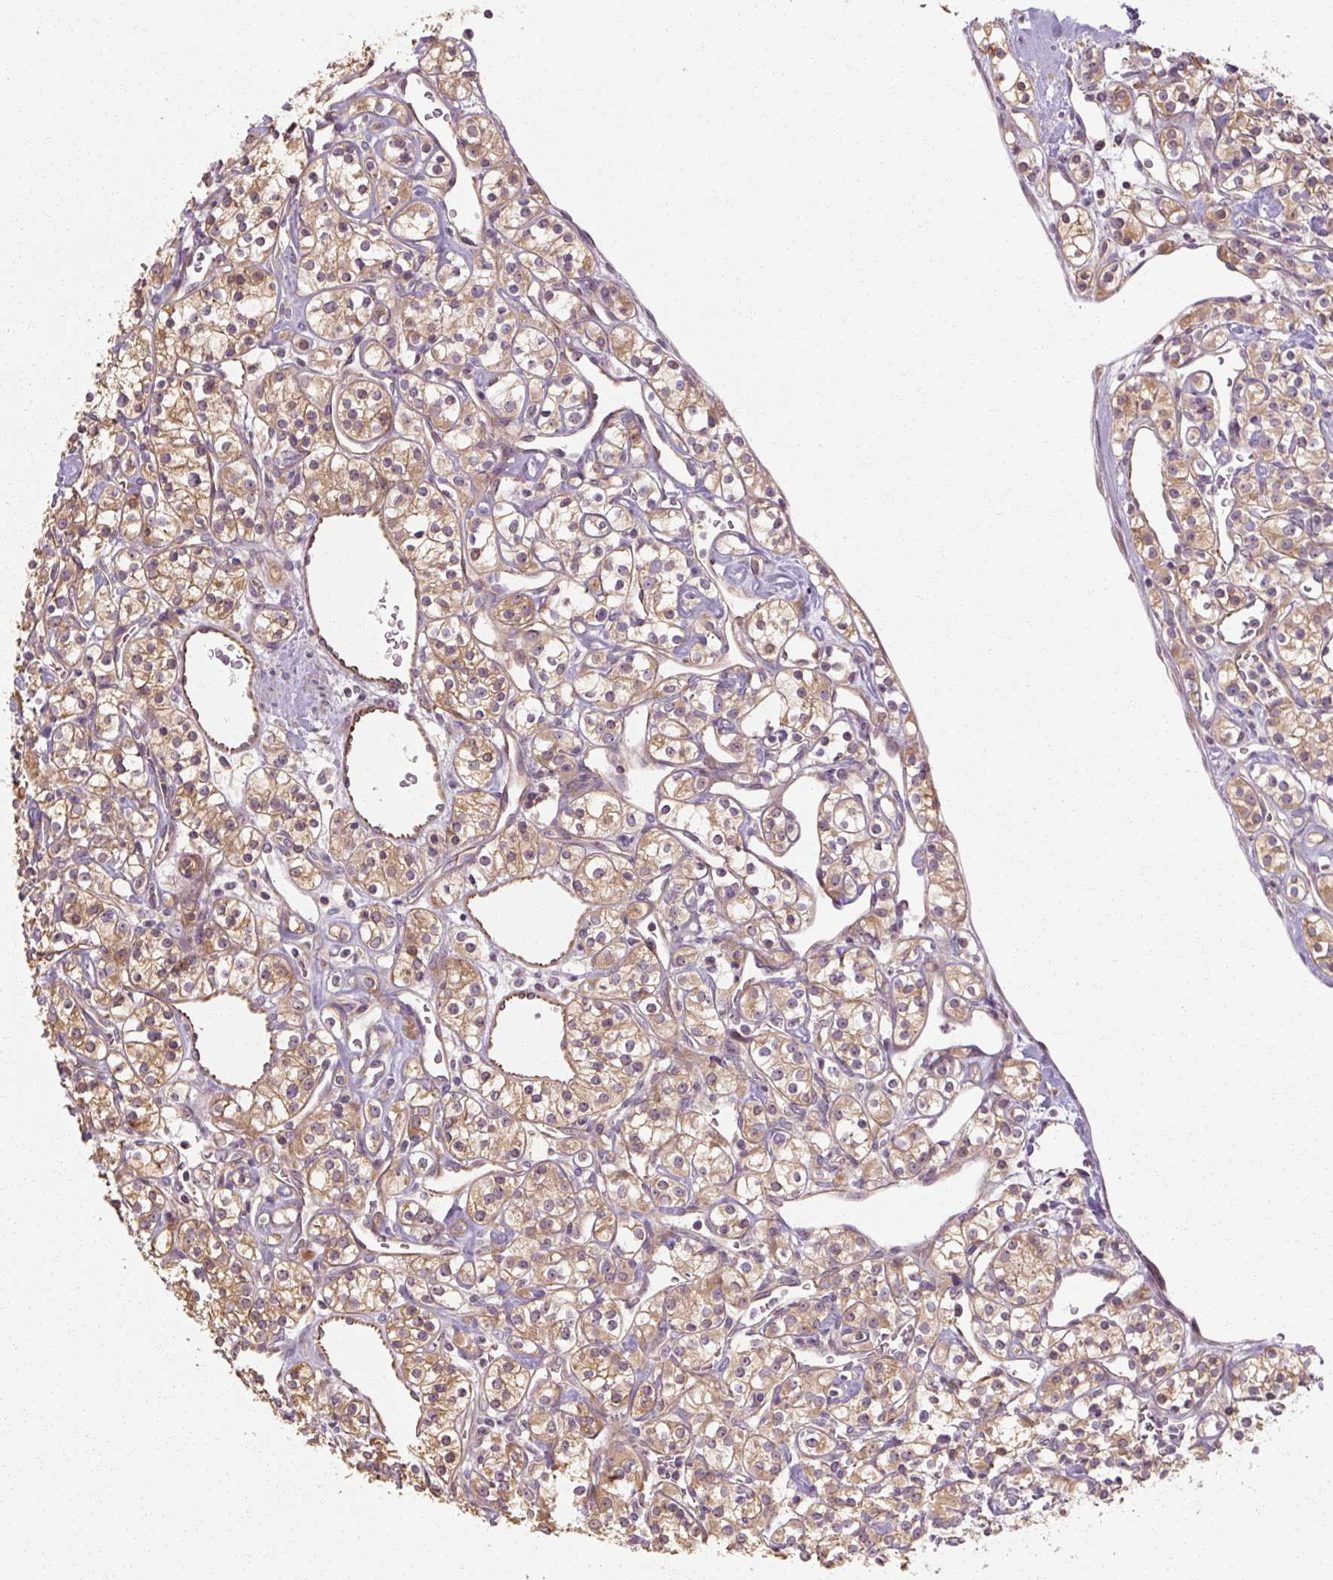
{"staining": {"intensity": "moderate", "quantity": "25%-75%", "location": "cytoplasmic/membranous"}, "tissue": "renal cancer", "cell_type": "Tumor cells", "image_type": "cancer", "snomed": [{"axis": "morphology", "description": "Adenocarcinoma, NOS"}, {"axis": "topography", "description": "Kidney"}], "caption": "Adenocarcinoma (renal) was stained to show a protein in brown. There is medium levels of moderate cytoplasmic/membranous positivity in approximately 25%-75% of tumor cells.", "gene": "RB1CC1", "patient": {"sex": "male", "age": 77}}